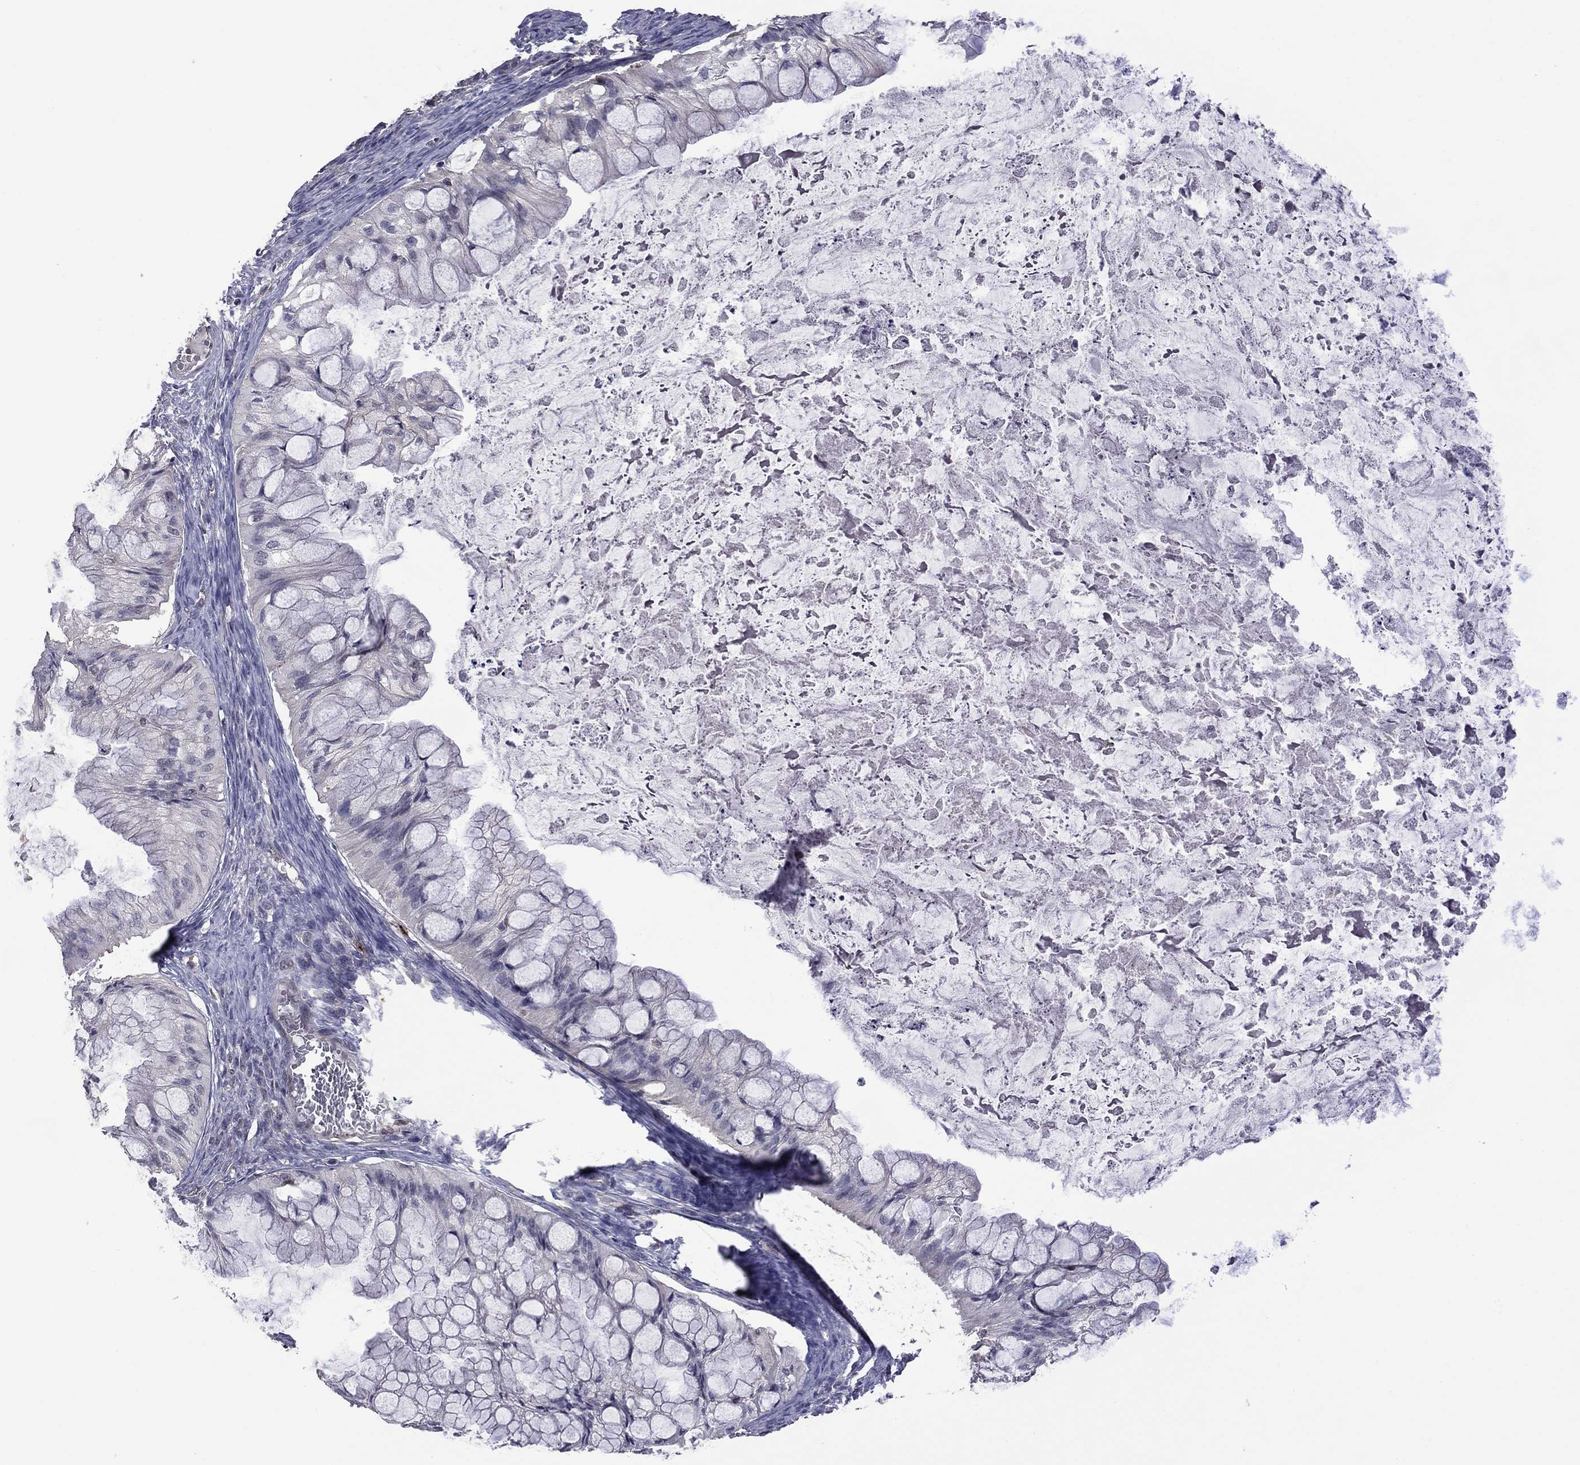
{"staining": {"intensity": "negative", "quantity": "none", "location": "none"}, "tissue": "ovarian cancer", "cell_type": "Tumor cells", "image_type": "cancer", "snomed": [{"axis": "morphology", "description": "Cystadenocarcinoma, mucinous, NOS"}, {"axis": "topography", "description": "Ovary"}], "caption": "Immunohistochemistry of human ovarian mucinous cystadenocarcinoma shows no staining in tumor cells. (Brightfield microscopy of DAB (3,3'-diaminobenzidine) IHC at high magnification).", "gene": "GPAA1", "patient": {"sex": "female", "age": 57}}